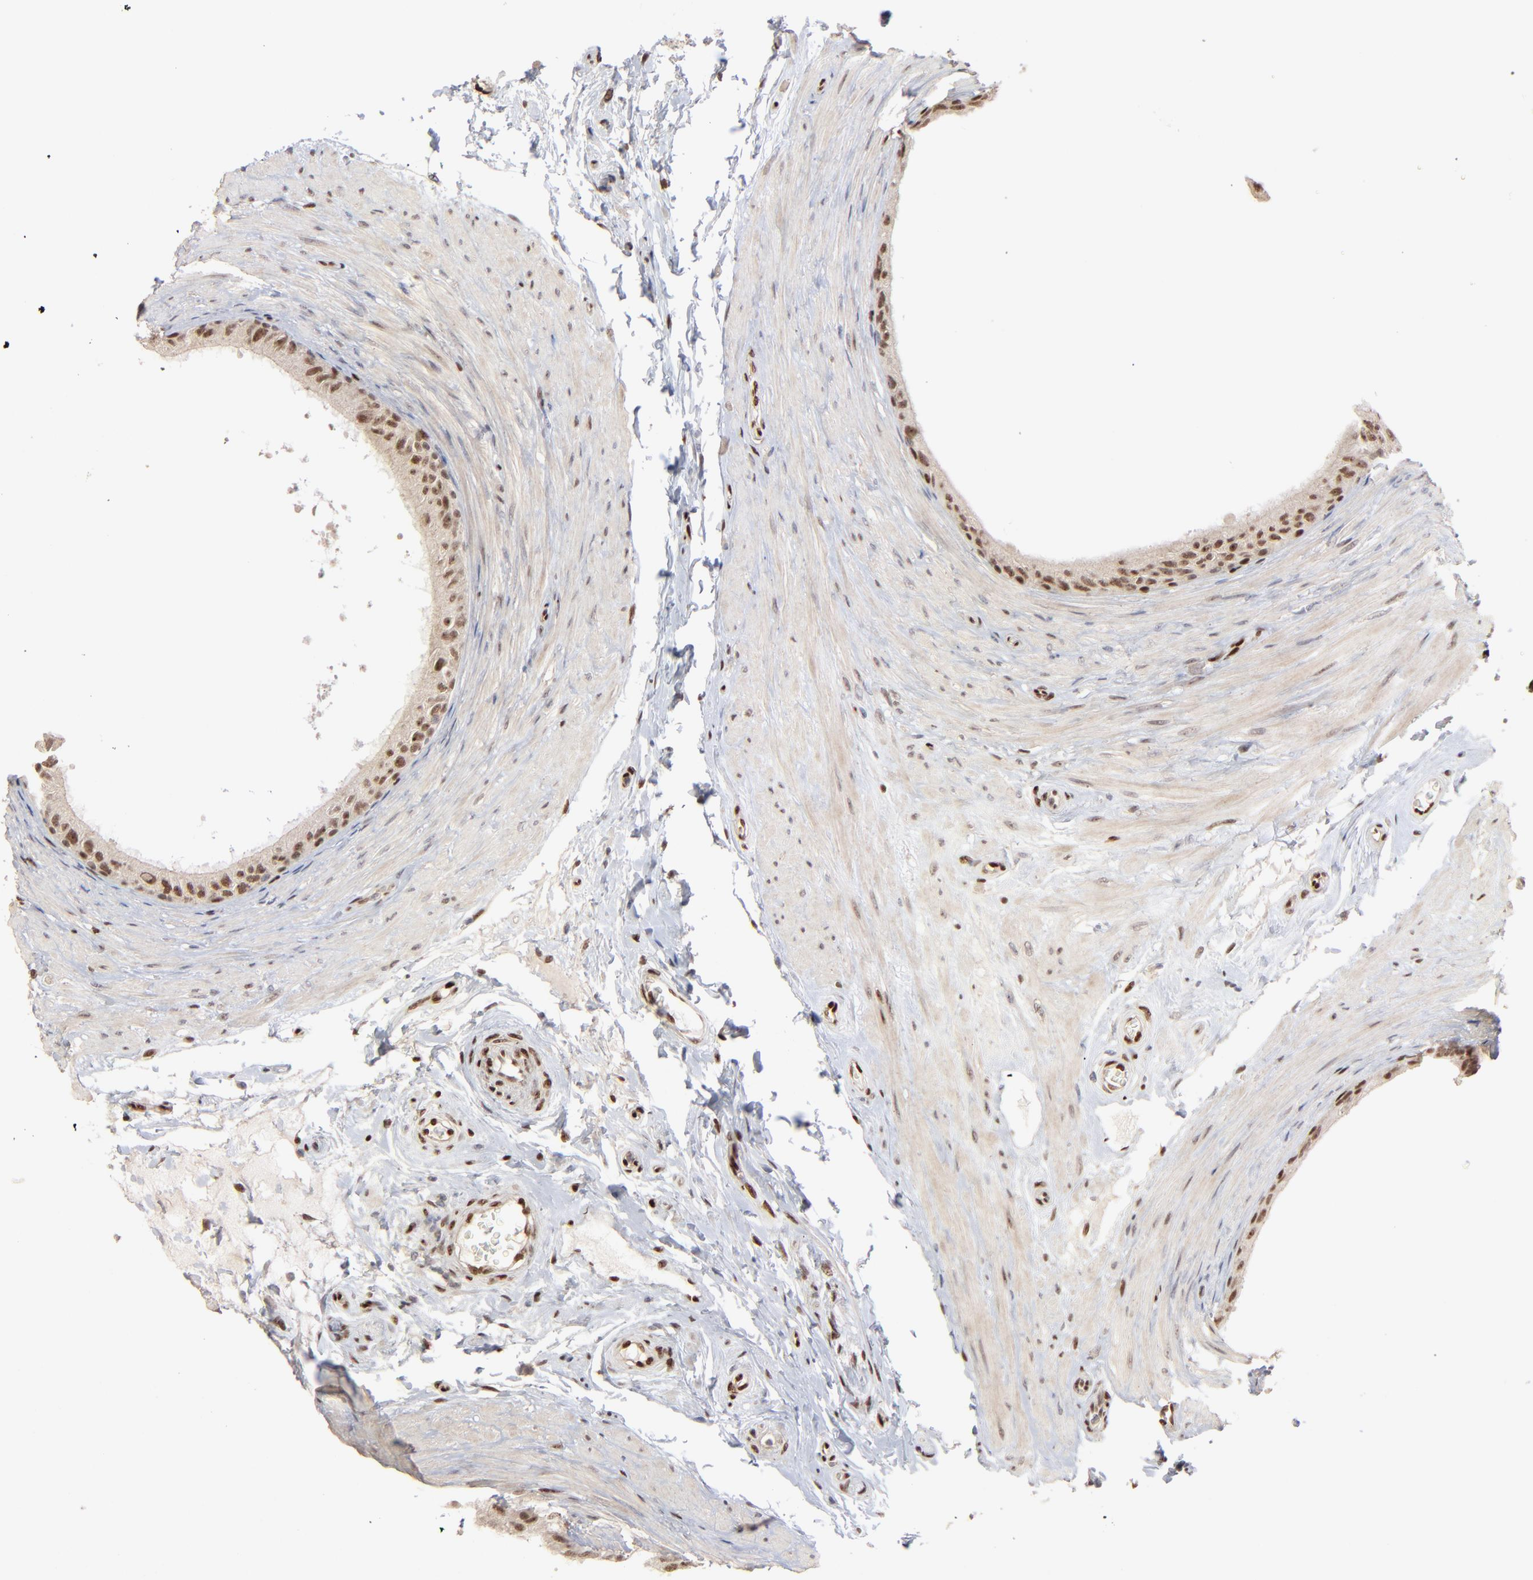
{"staining": {"intensity": "moderate", "quantity": ">75%", "location": "nuclear"}, "tissue": "epididymis", "cell_type": "Glandular cells", "image_type": "normal", "snomed": [{"axis": "morphology", "description": "Normal tissue, NOS"}, {"axis": "topography", "description": "Epididymis"}], "caption": "Immunohistochemical staining of benign epididymis demonstrates moderate nuclear protein positivity in about >75% of glandular cells. The staining was performed using DAB to visualize the protein expression in brown, while the nuclei were stained in blue with hematoxylin (Magnification: 20x).", "gene": "NFIB", "patient": {"sex": "male", "age": 68}}